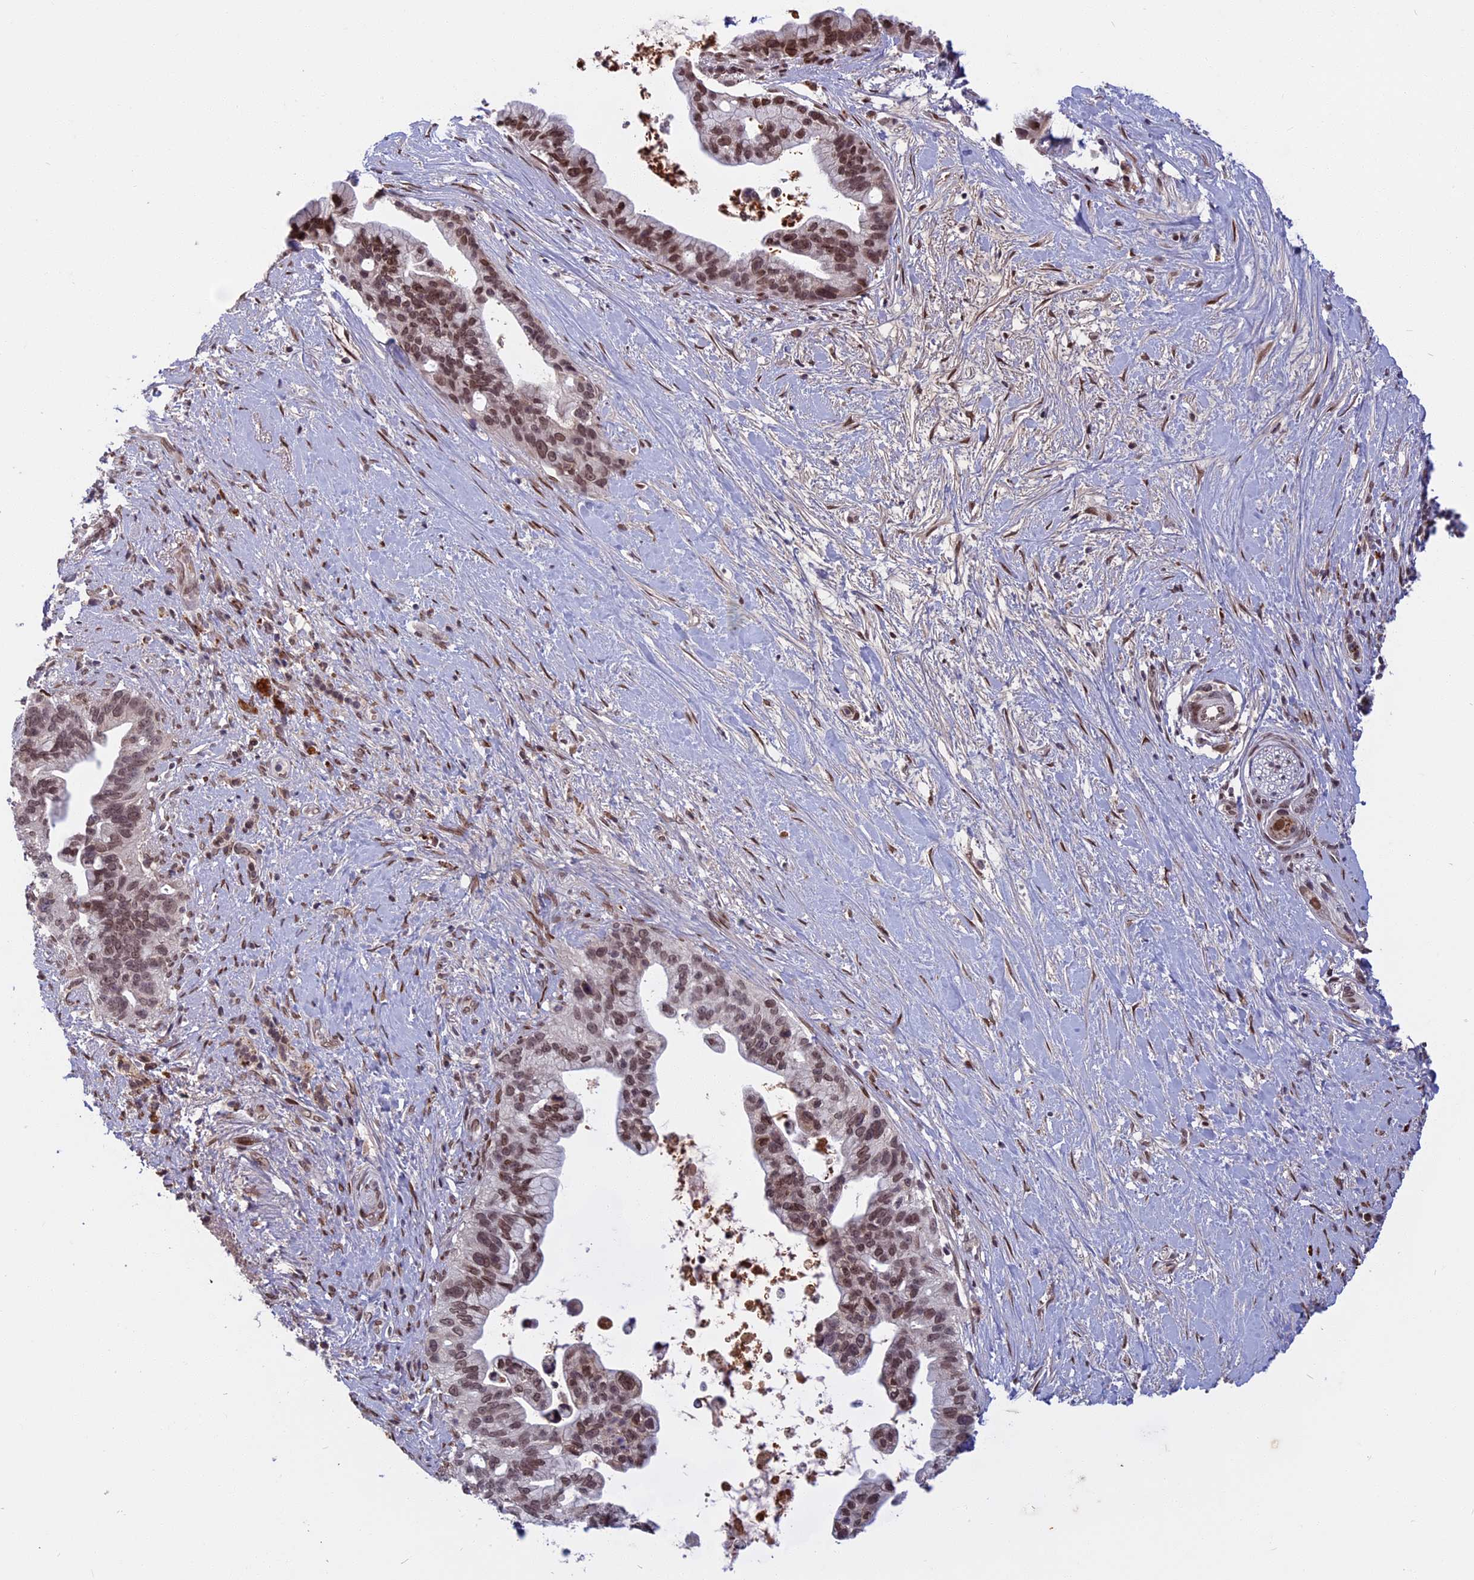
{"staining": {"intensity": "moderate", "quantity": ">75%", "location": "nuclear"}, "tissue": "pancreatic cancer", "cell_type": "Tumor cells", "image_type": "cancer", "snomed": [{"axis": "morphology", "description": "Adenocarcinoma, NOS"}, {"axis": "topography", "description": "Pancreas"}], "caption": "Pancreatic cancer (adenocarcinoma) stained for a protein (brown) reveals moderate nuclear positive expression in approximately >75% of tumor cells.", "gene": "CDC7", "patient": {"sex": "female", "age": 83}}